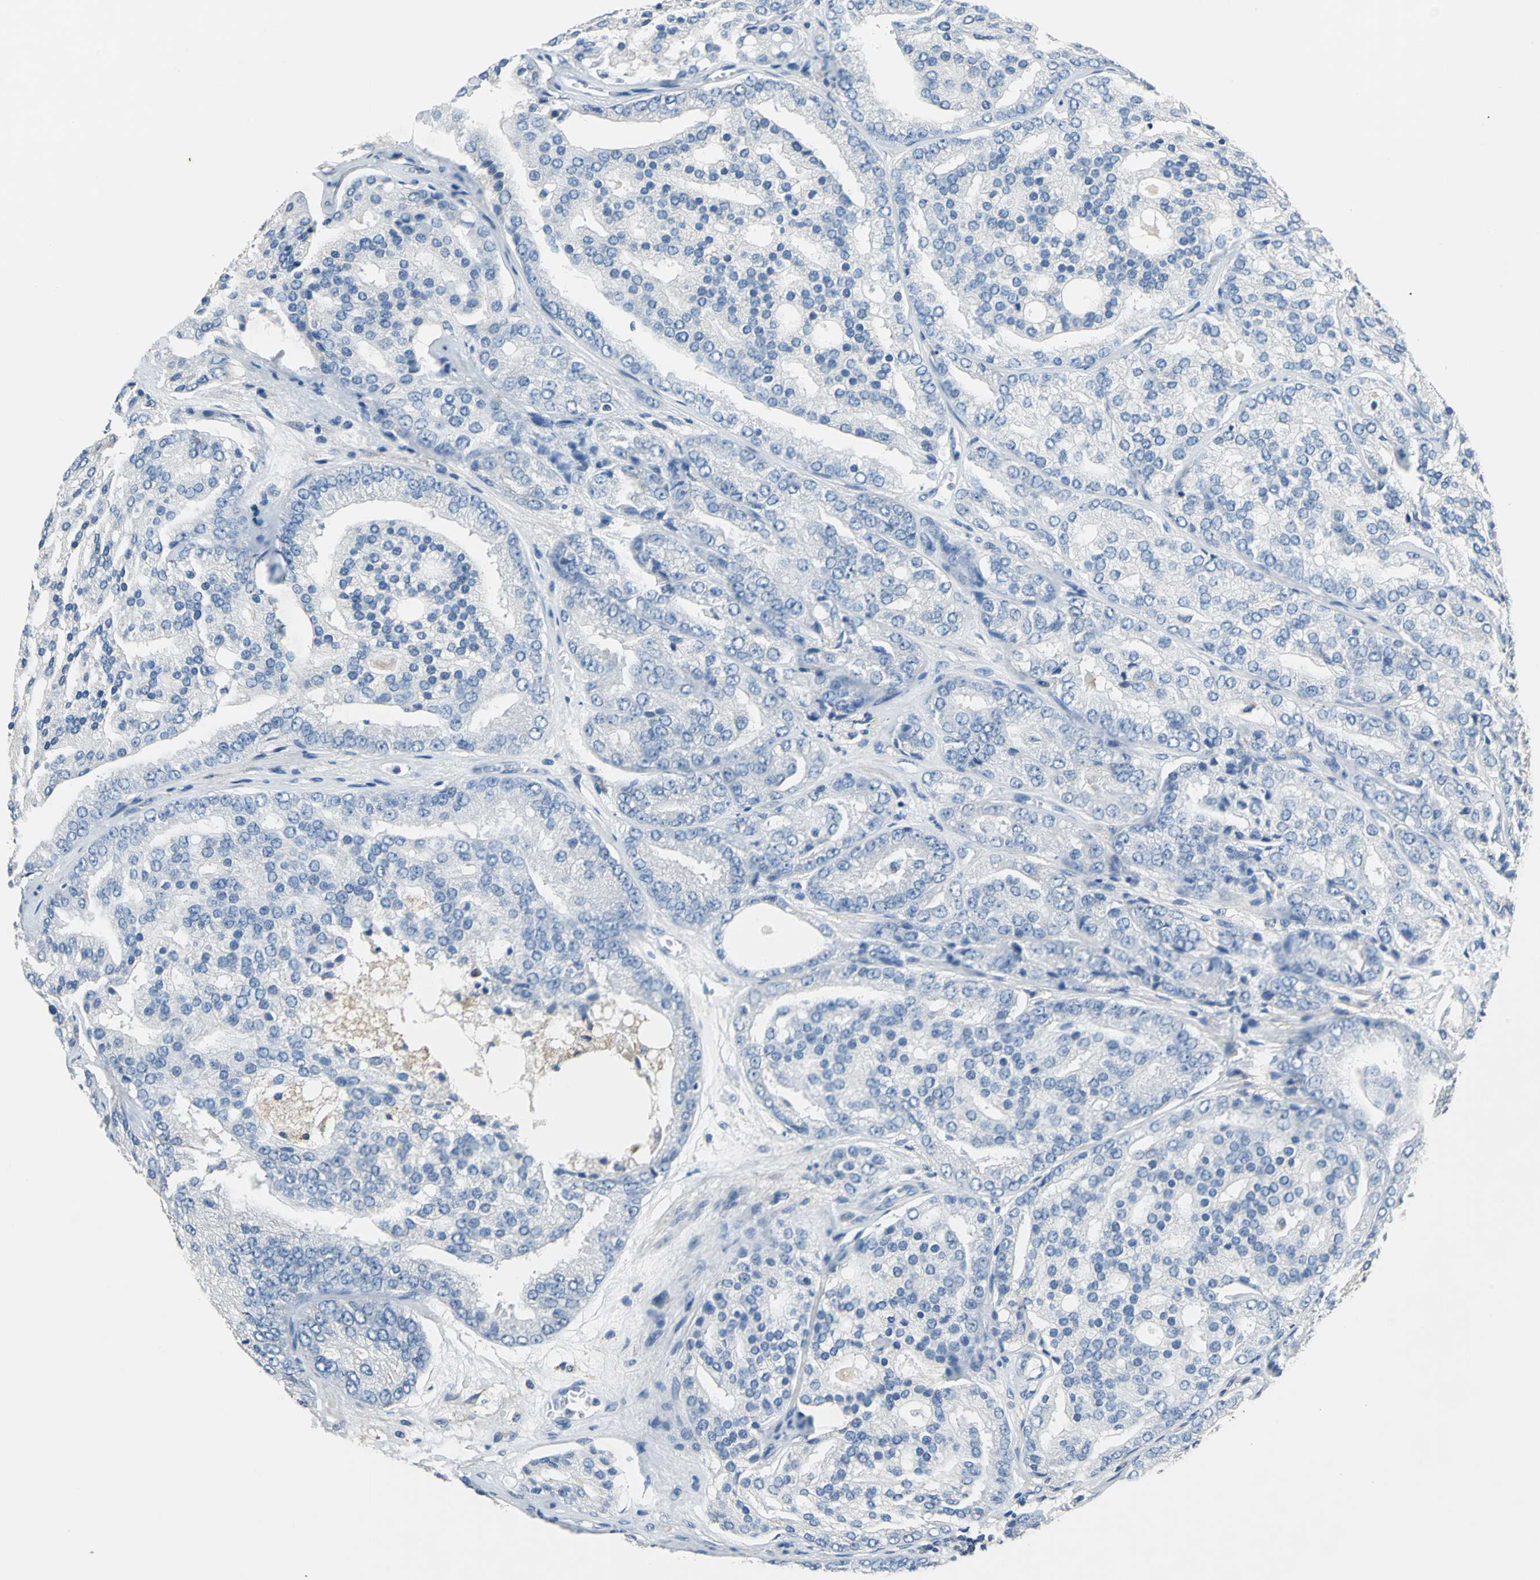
{"staining": {"intensity": "negative", "quantity": "none", "location": "none"}, "tissue": "prostate cancer", "cell_type": "Tumor cells", "image_type": "cancer", "snomed": [{"axis": "morphology", "description": "Adenocarcinoma, High grade"}, {"axis": "topography", "description": "Prostate"}], "caption": "Prostate cancer was stained to show a protein in brown. There is no significant staining in tumor cells.", "gene": "PRKCA", "patient": {"sex": "male", "age": 64}}